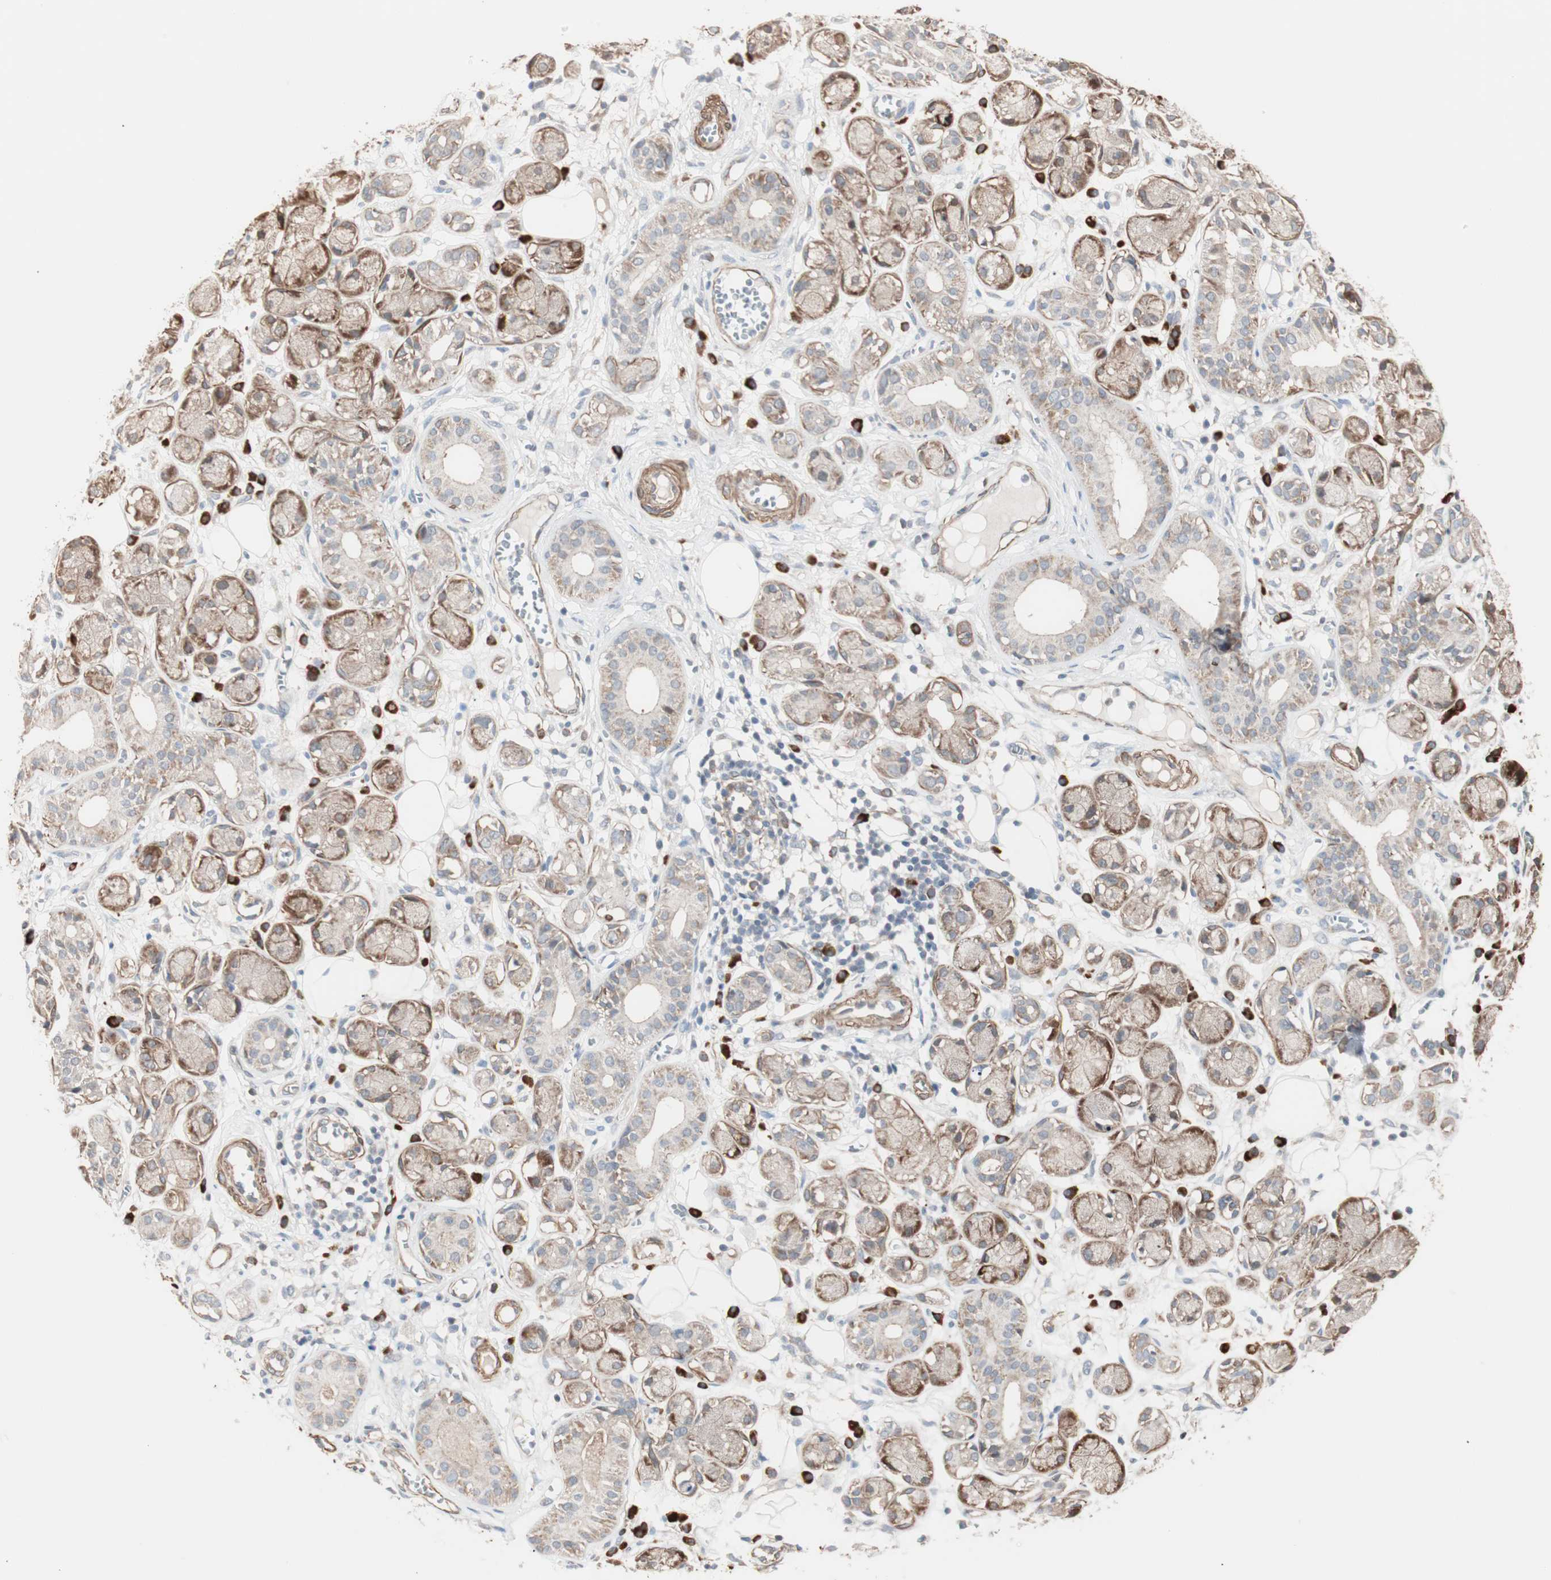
{"staining": {"intensity": "negative", "quantity": "none", "location": "none"}, "tissue": "adipose tissue", "cell_type": "Adipocytes", "image_type": "normal", "snomed": [{"axis": "morphology", "description": "Normal tissue, NOS"}, {"axis": "morphology", "description": "Inflammation, NOS"}, {"axis": "topography", "description": "Vascular tissue"}, {"axis": "topography", "description": "Salivary gland"}], "caption": "High magnification brightfield microscopy of normal adipose tissue stained with DAB (brown) and counterstained with hematoxylin (blue): adipocytes show no significant positivity.", "gene": "ALG5", "patient": {"sex": "female", "age": 75}}